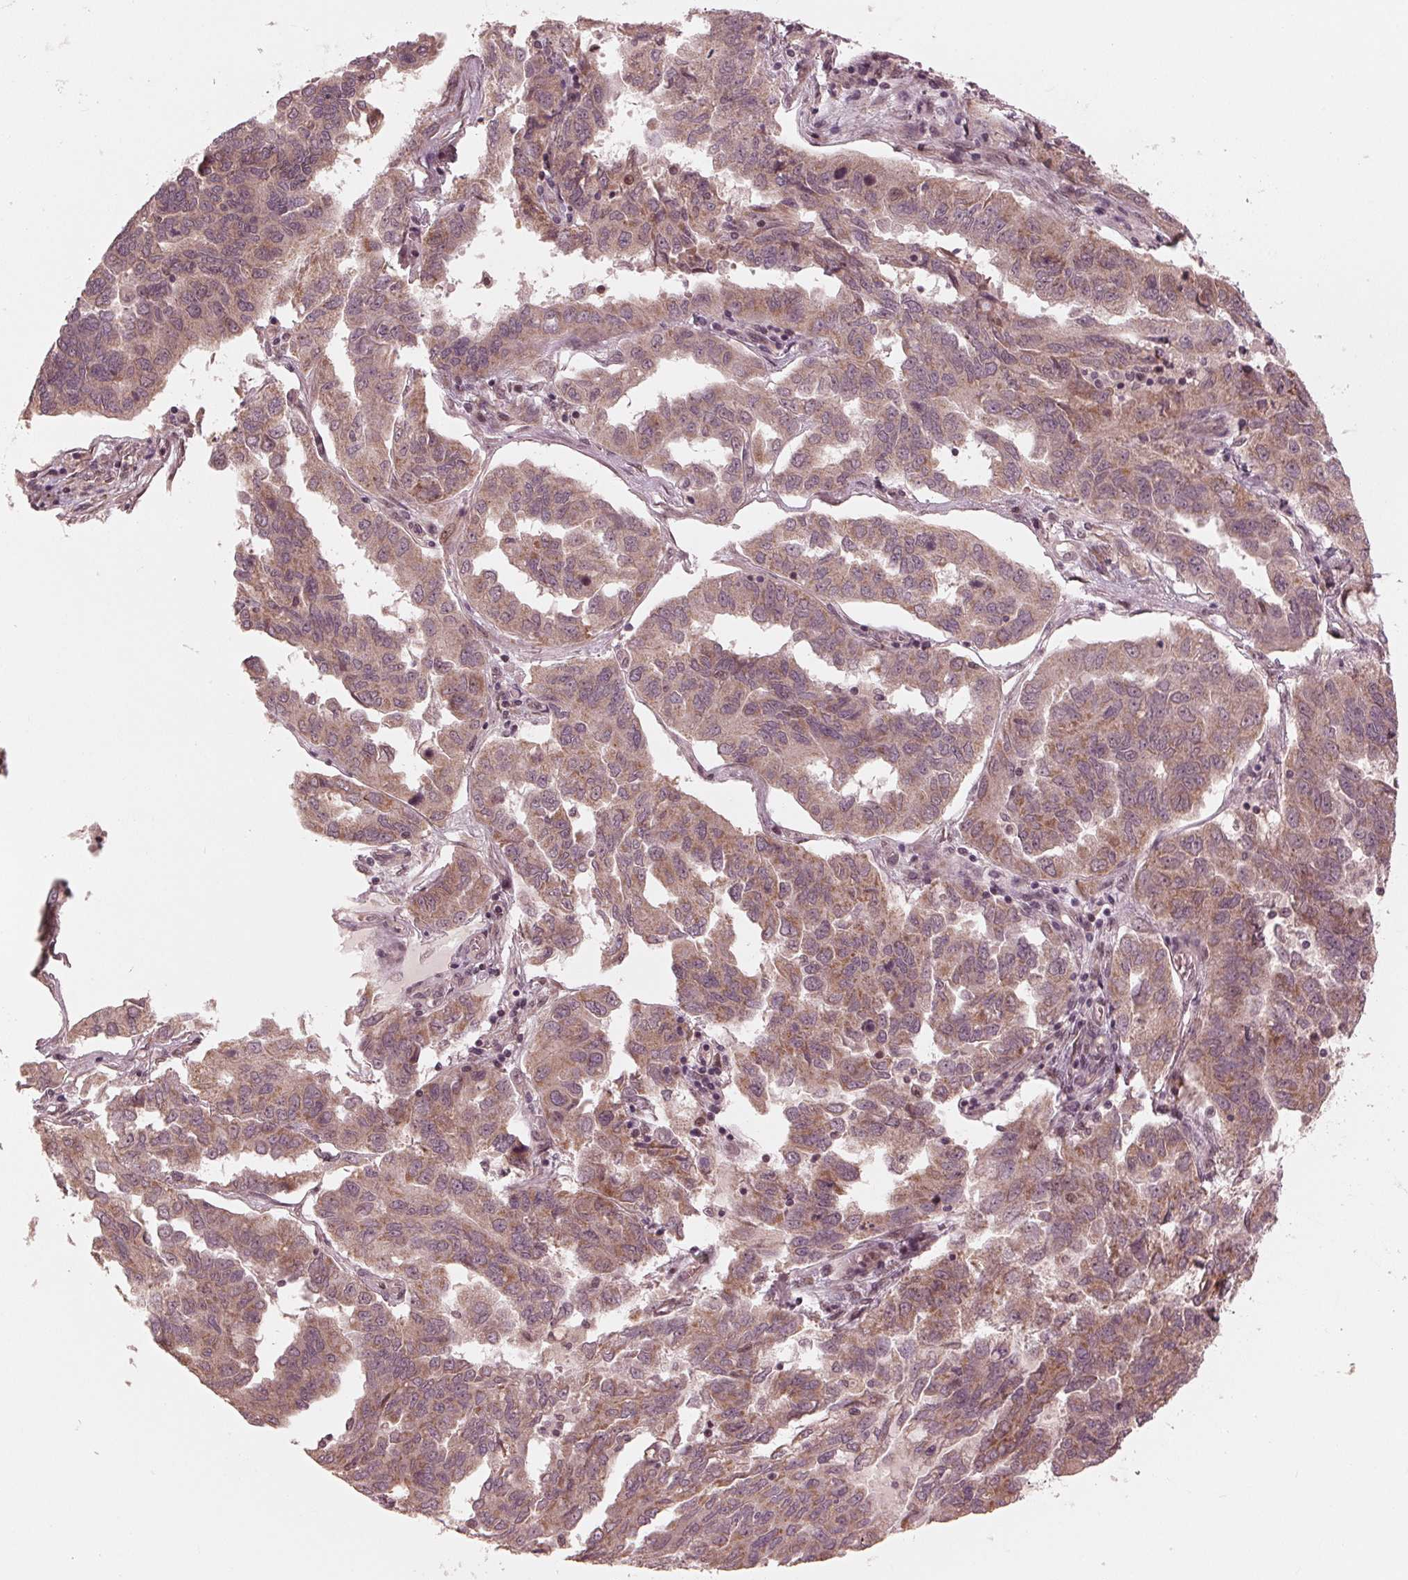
{"staining": {"intensity": "weak", "quantity": ">75%", "location": "cytoplasmic/membranous"}, "tissue": "ovarian cancer", "cell_type": "Tumor cells", "image_type": "cancer", "snomed": [{"axis": "morphology", "description": "Cystadenocarcinoma, serous, NOS"}, {"axis": "topography", "description": "Ovary"}], "caption": "Human ovarian serous cystadenocarcinoma stained with a brown dye demonstrates weak cytoplasmic/membranous positive positivity in about >75% of tumor cells.", "gene": "ZNF471", "patient": {"sex": "female", "age": 64}}